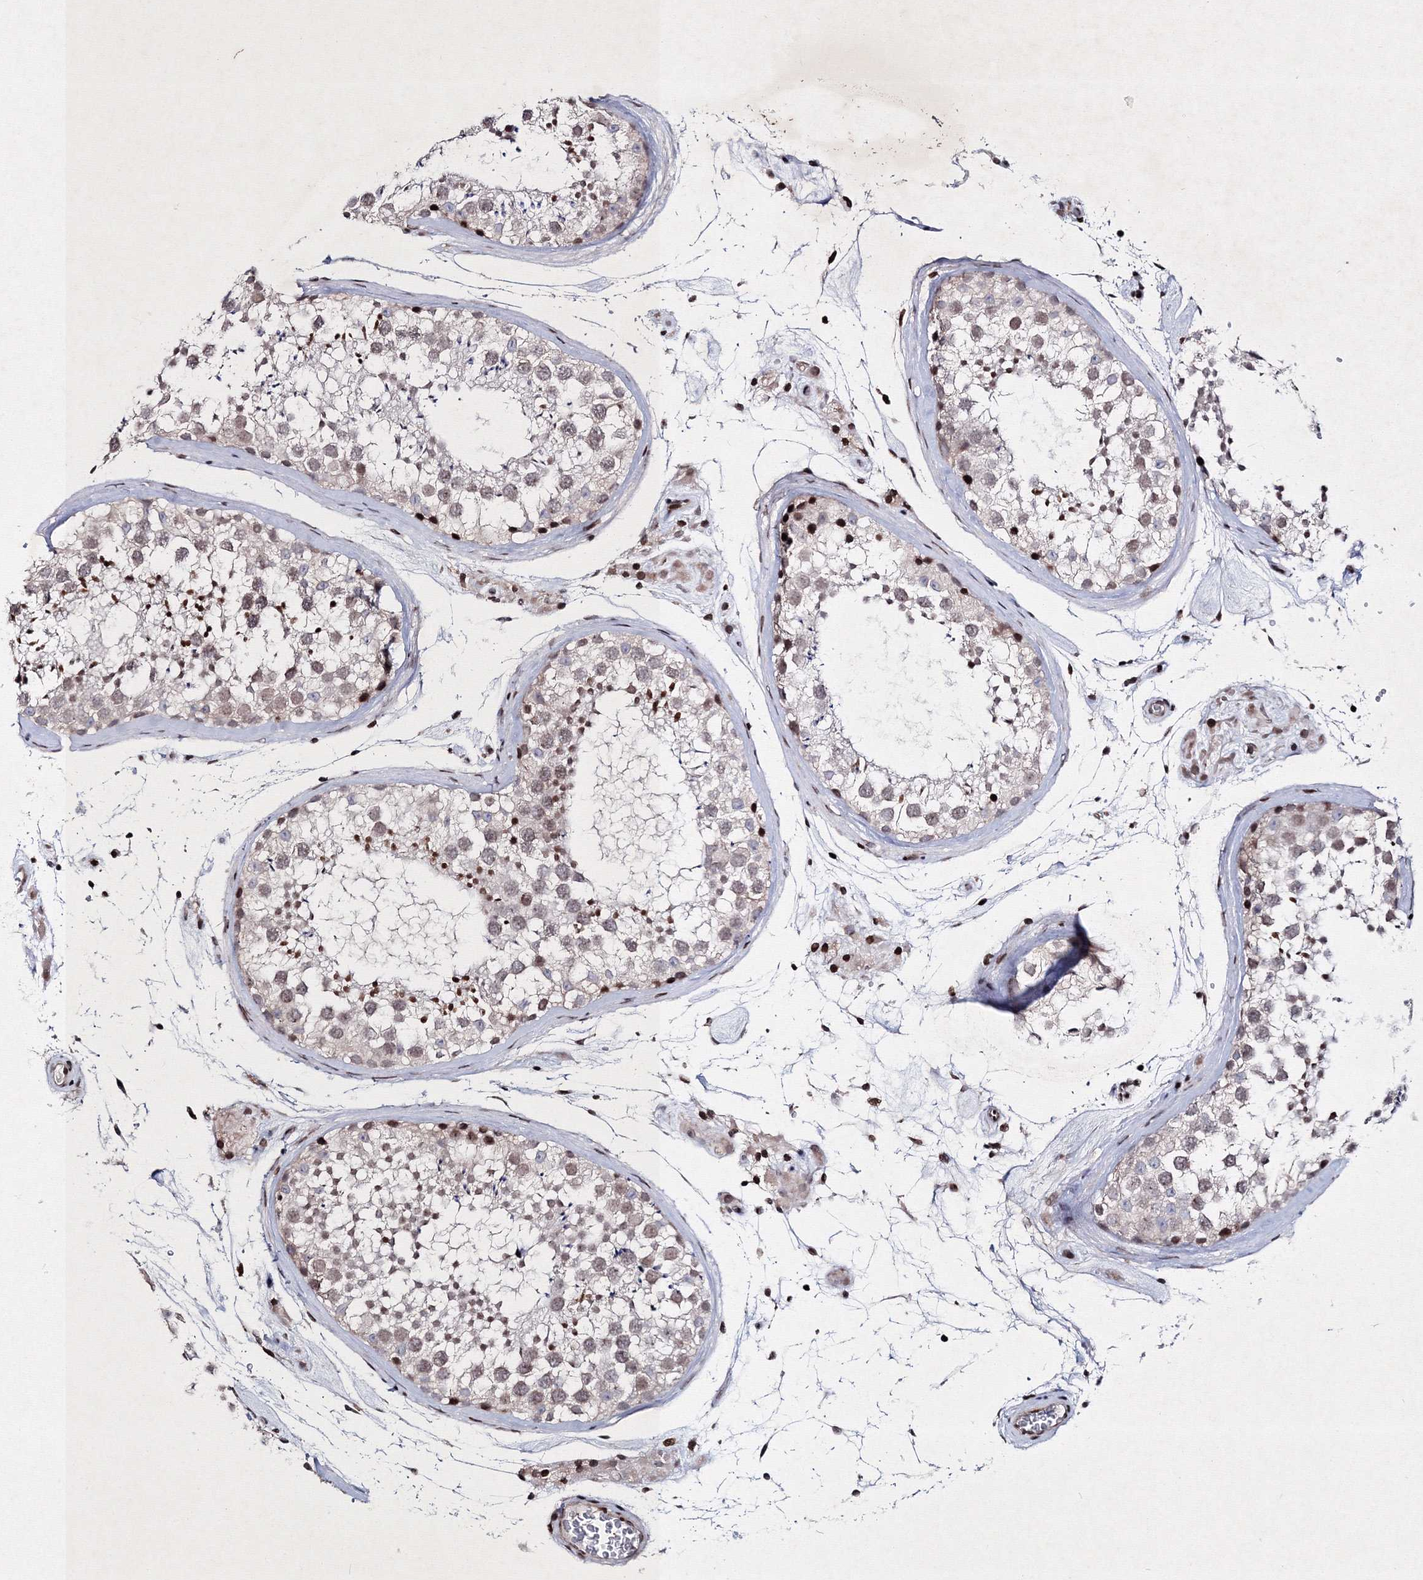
{"staining": {"intensity": "weak", "quantity": "<25%", "location": "nuclear"}, "tissue": "testis", "cell_type": "Cells in seminiferous ducts", "image_type": "normal", "snomed": [{"axis": "morphology", "description": "Normal tissue, NOS"}, {"axis": "topography", "description": "Testis"}], "caption": "DAB immunohistochemical staining of unremarkable human testis shows no significant staining in cells in seminiferous ducts. Brightfield microscopy of IHC stained with DAB (brown) and hematoxylin (blue), captured at high magnification.", "gene": "SMIM29", "patient": {"sex": "male", "age": 46}}